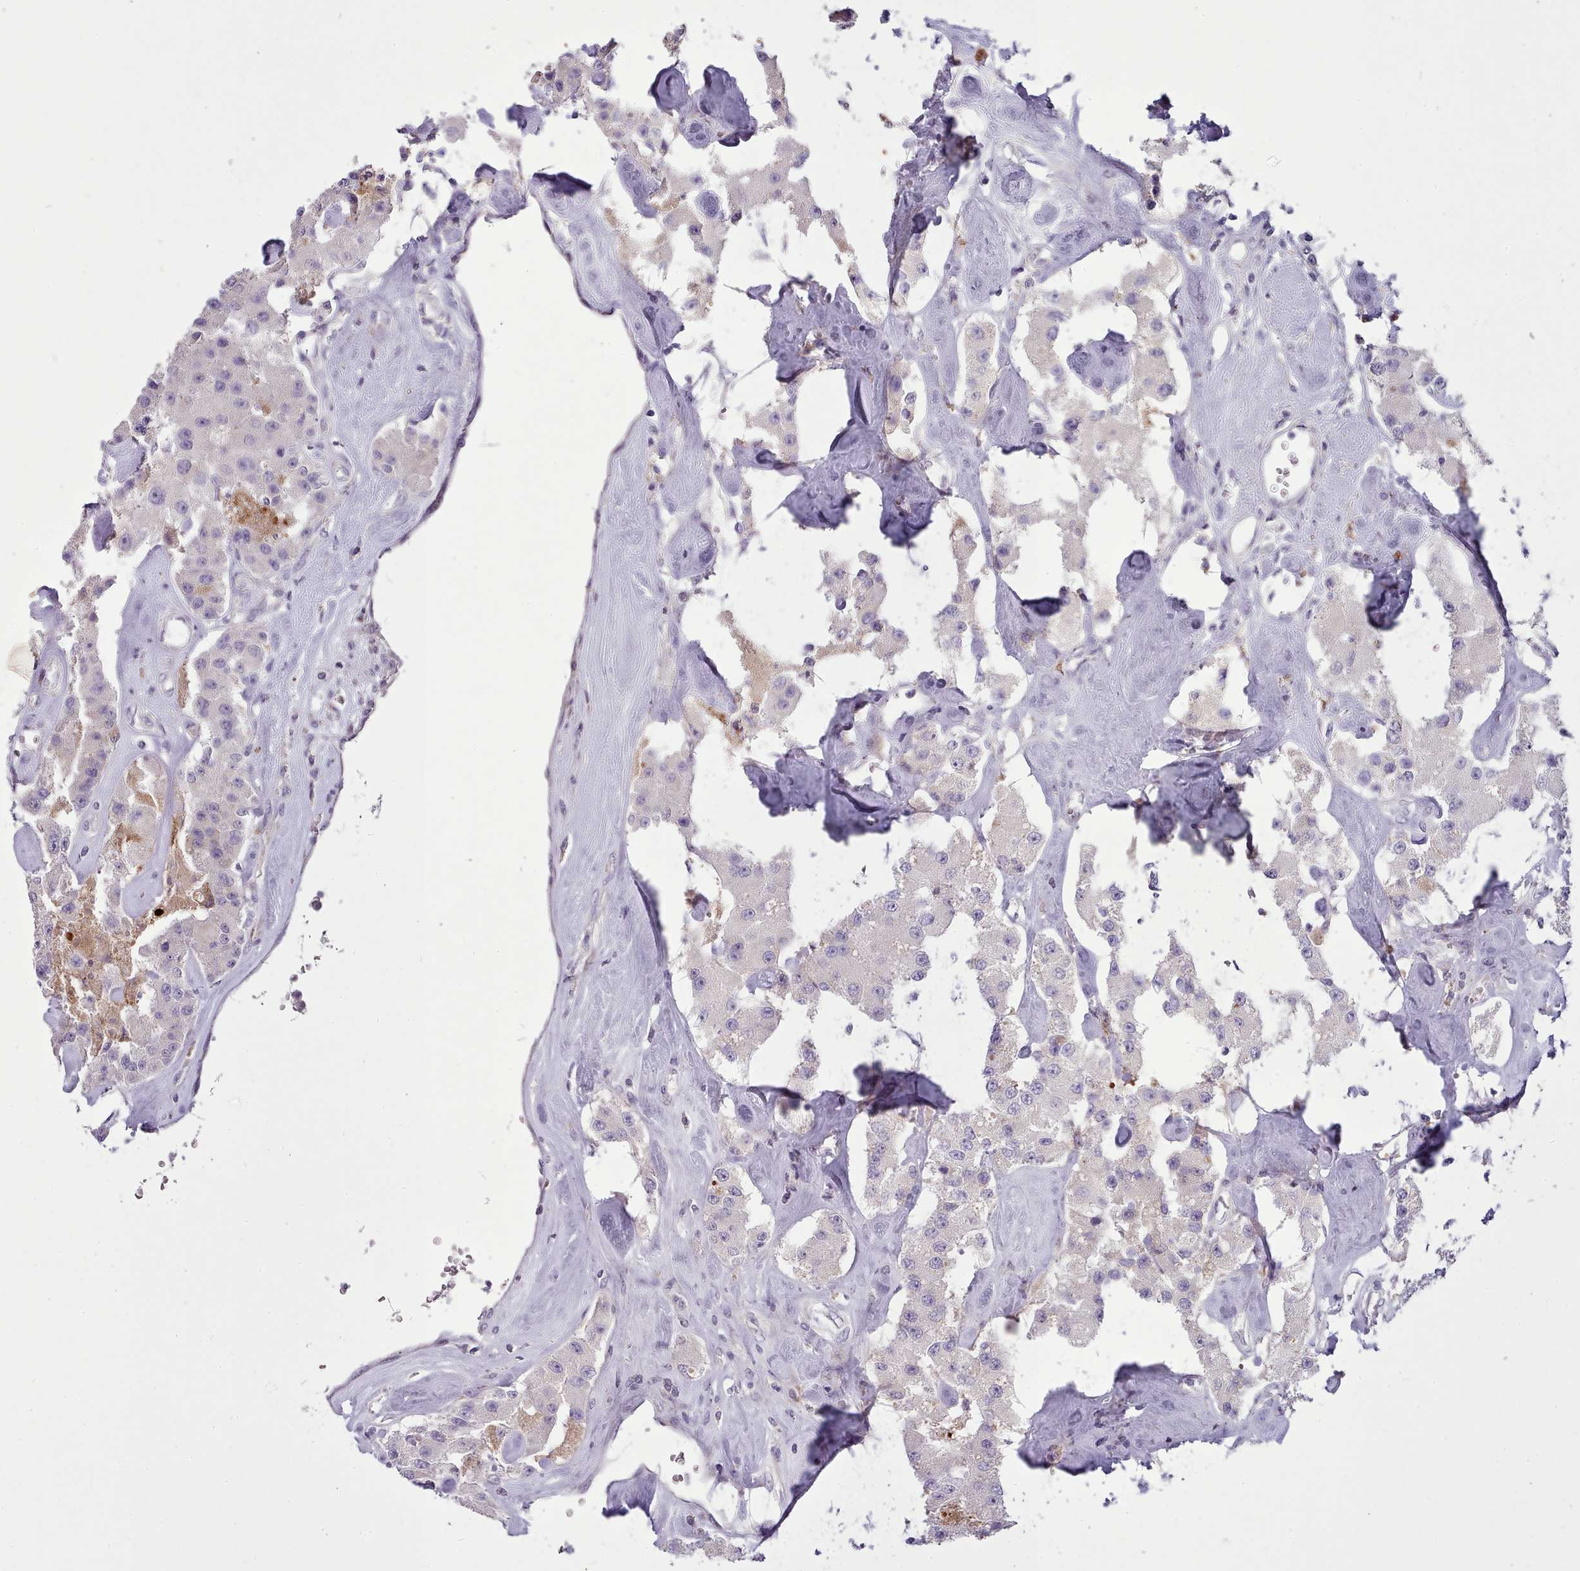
{"staining": {"intensity": "negative", "quantity": "none", "location": "none"}, "tissue": "carcinoid", "cell_type": "Tumor cells", "image_type": "cancer", "snomed": [{"axis": "morphology", "description": "Carcinoid, malignant, NOS"}, {"axis": "topography", "description": "Pancreas"}], "caption": "The histopathology image demonstrates no significant expression in tumor cells of malignant carcinoid.", "gene": "FAM83E", "patient": {"sex": "male", "age": 41}}